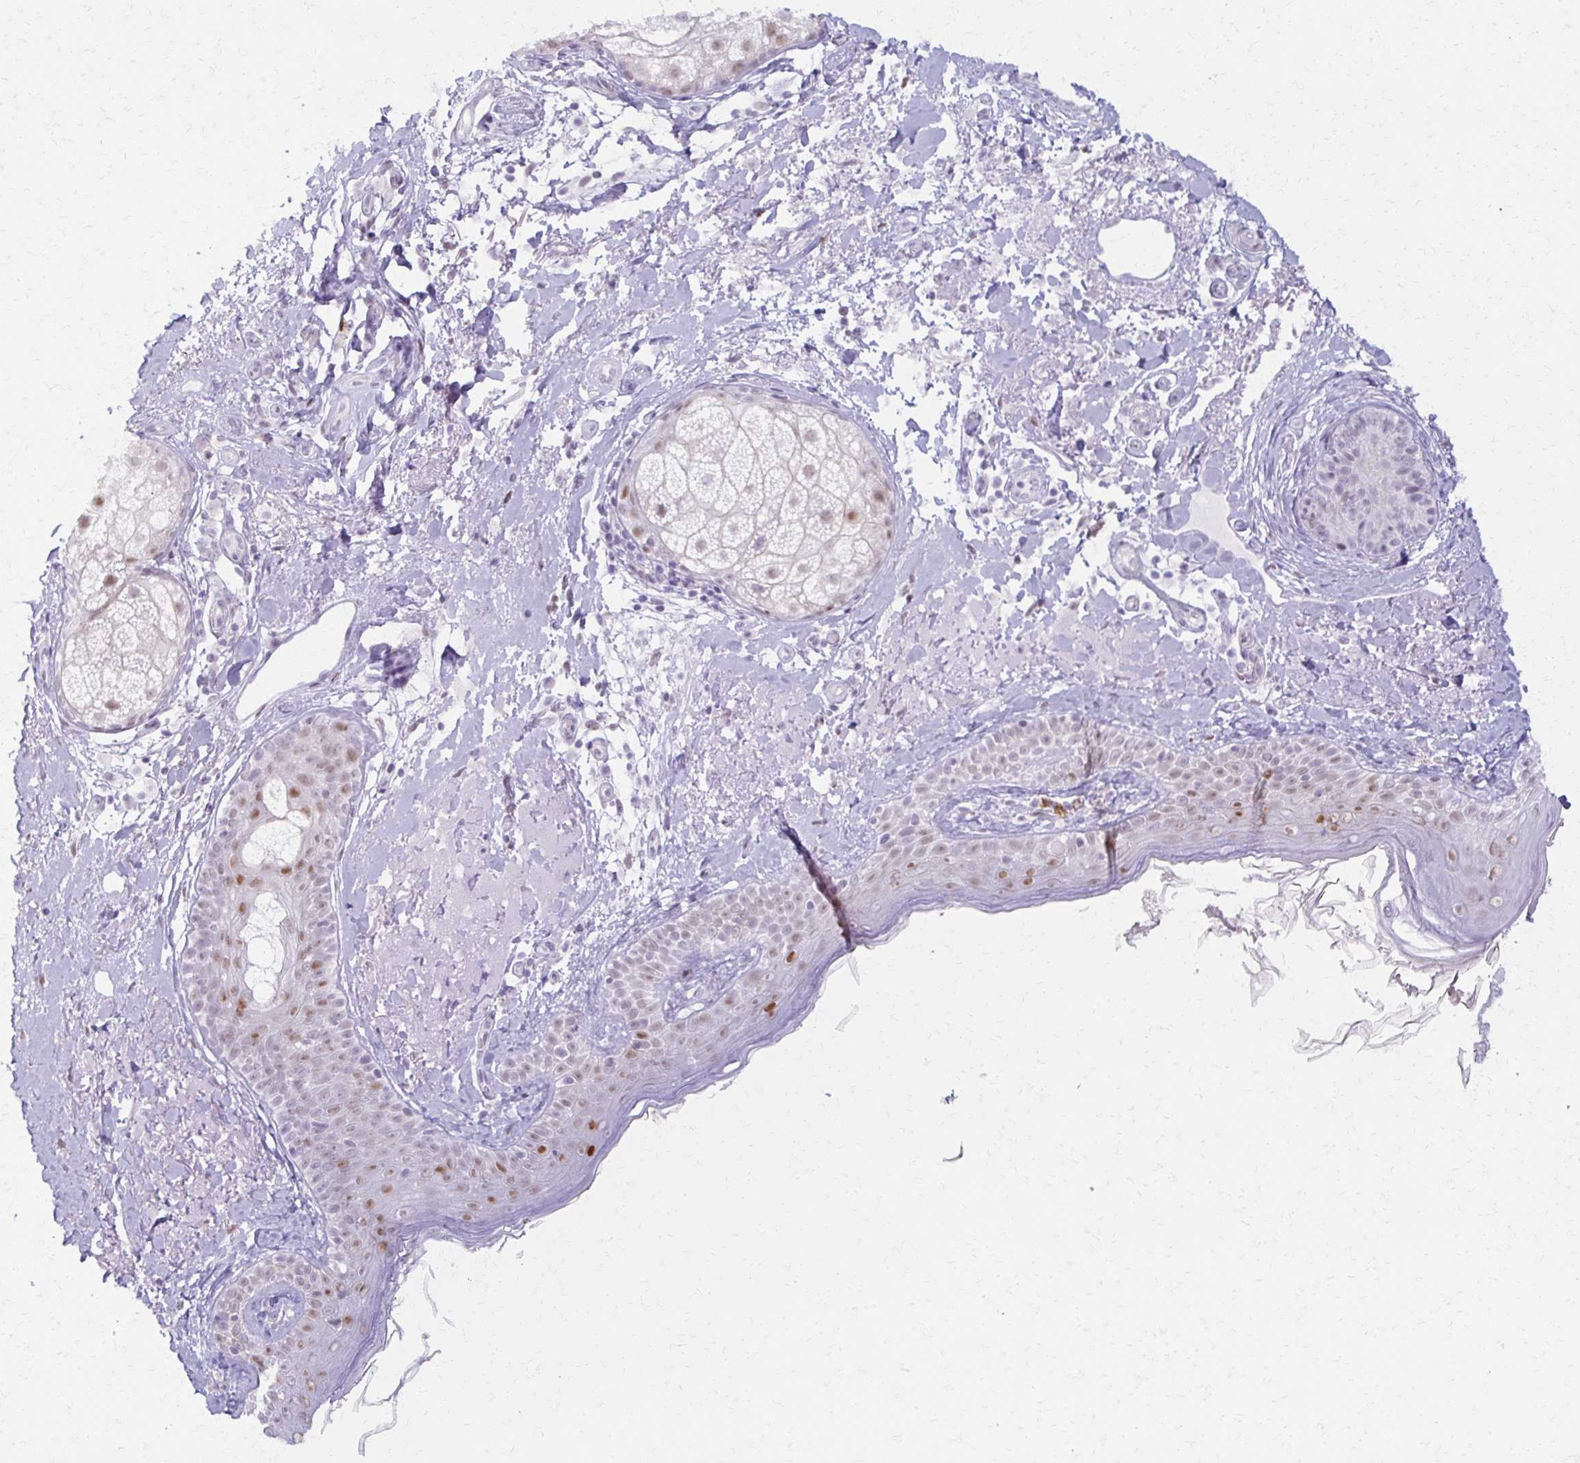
{"staining": {"intensity": "negative", "quantity": "none", "location": "none"}, "tissue": "skin", "cell_type": "Fibroblasts", "image_type": "normal", "snomed": [{"axis": "morphology", "description": "Normal tissue, NOS"}, {"axis": "topography", "description": "Skin"}], "caption": "Histopathology image shows no protein expression in fibroblasts of benign skin.", "gene": "MORC4", "patient": {"sex": "male", "age": 73}}